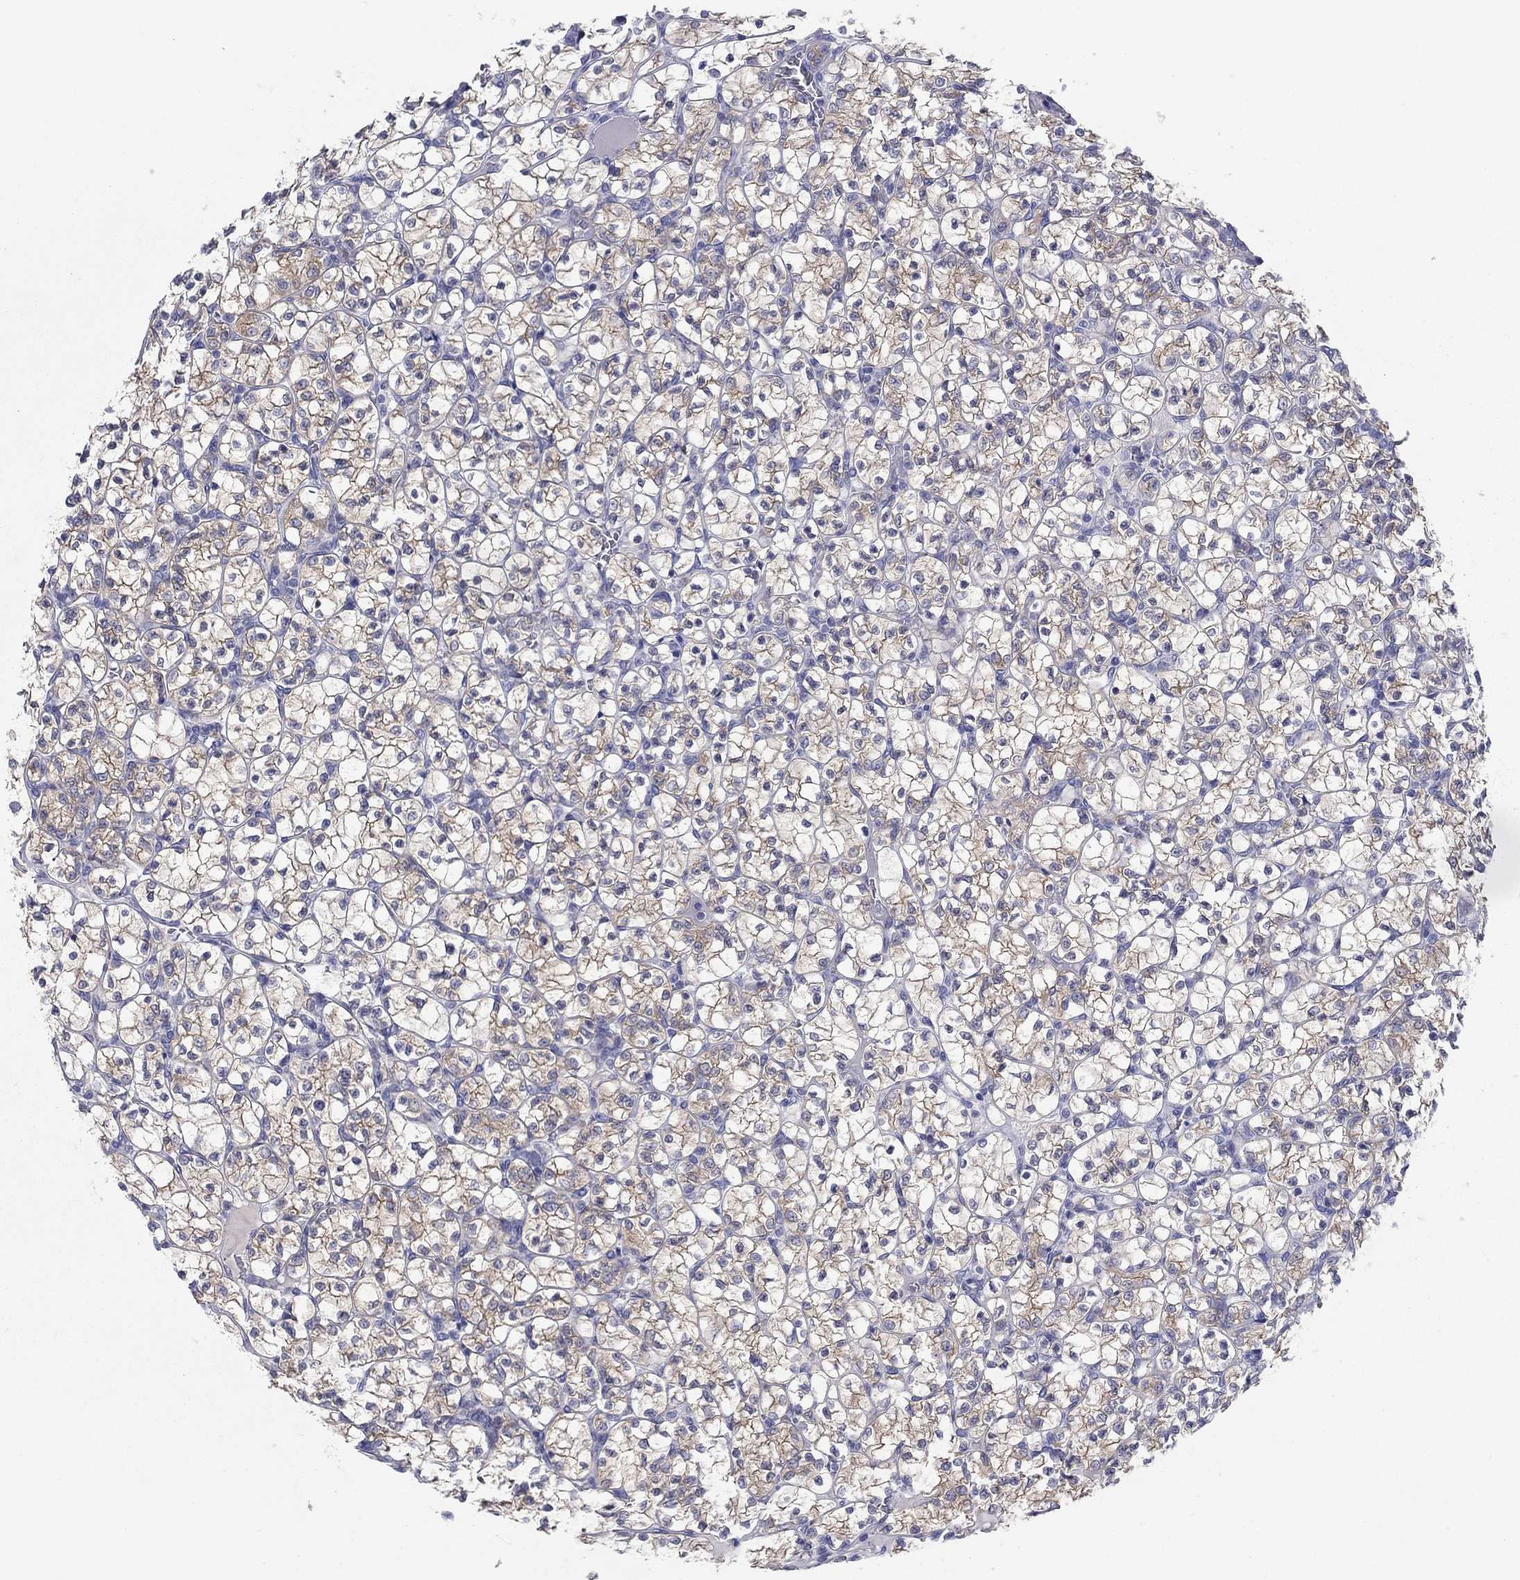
{"staining": {"intensity": "moderate", "quantity": ">75%", "location": "cytoplasmic/membranous"}, "tissue": "renal cancer", "cell_type": "Tumor cells", "image_type": "cancer", "snomed": [{"axis": "morphology", "description": "Adenocarcinoma, NOS"}, {"axis": "topography", "description": "Kidney"}], "caption": "IHC histopathology image of neoplastic tissue: human renal cancer stained using immunohistochemistry (IHC) shows medium levels of moderate protein expression localized specifically in the cytoplasmic/membranous of tumor cells, appearing as a cytoplasmic/membranous brown color.", "gene": "PLS1", "patient": {"sex": "female", "age": 89}}